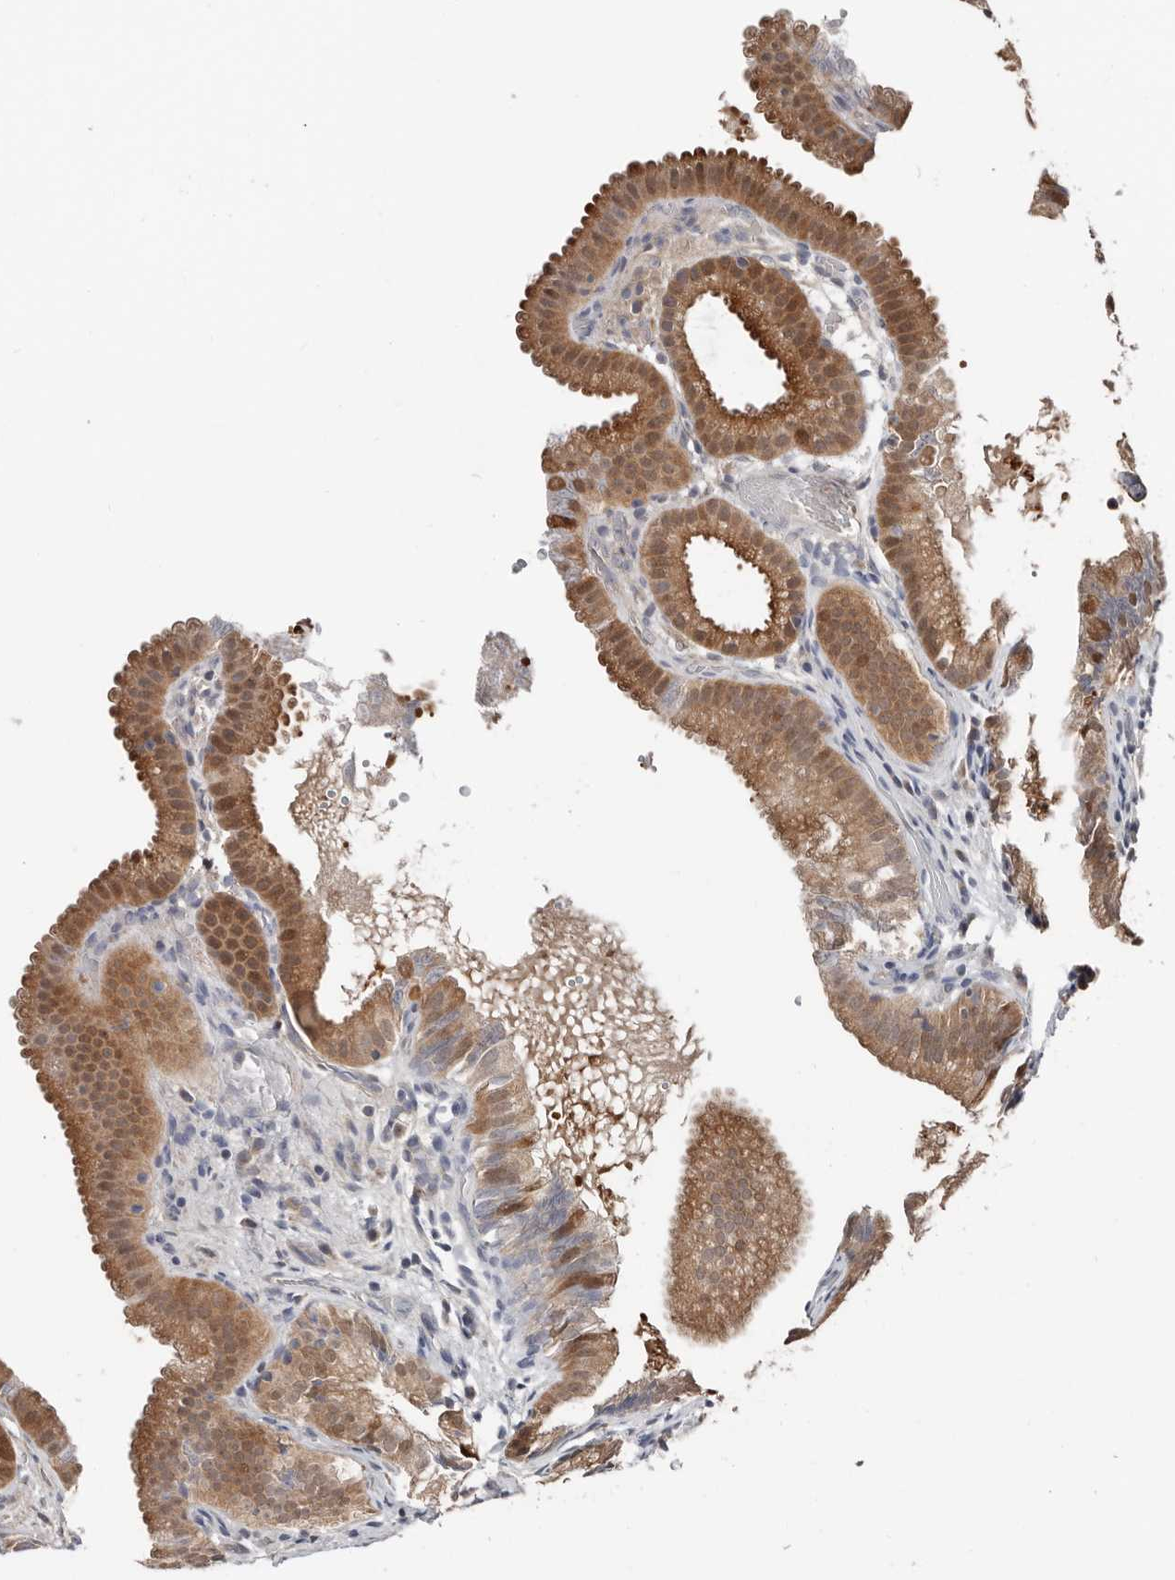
{"staining": {"intensity": "moderate", "quantity": ">75%", "location": "cytoplasmic/membranous,nuclear"}, "tissue": "gallbladder", "cell_type": "Glandular cells", "image_type": "normal", "snomed": [{"axis": "morphology", "description": "Normal tissue, NOS"}, {"axis": "topography", "description": "Gallbladder"}], "caption": "Protein staining of benign gallbladder demonstrates moderate cytoplasmic/membranous,nuclear expression in approximately >75% of glandular cells.", "gene": "ASRGL1", "patient": {"sex": "female", "age": 30}}